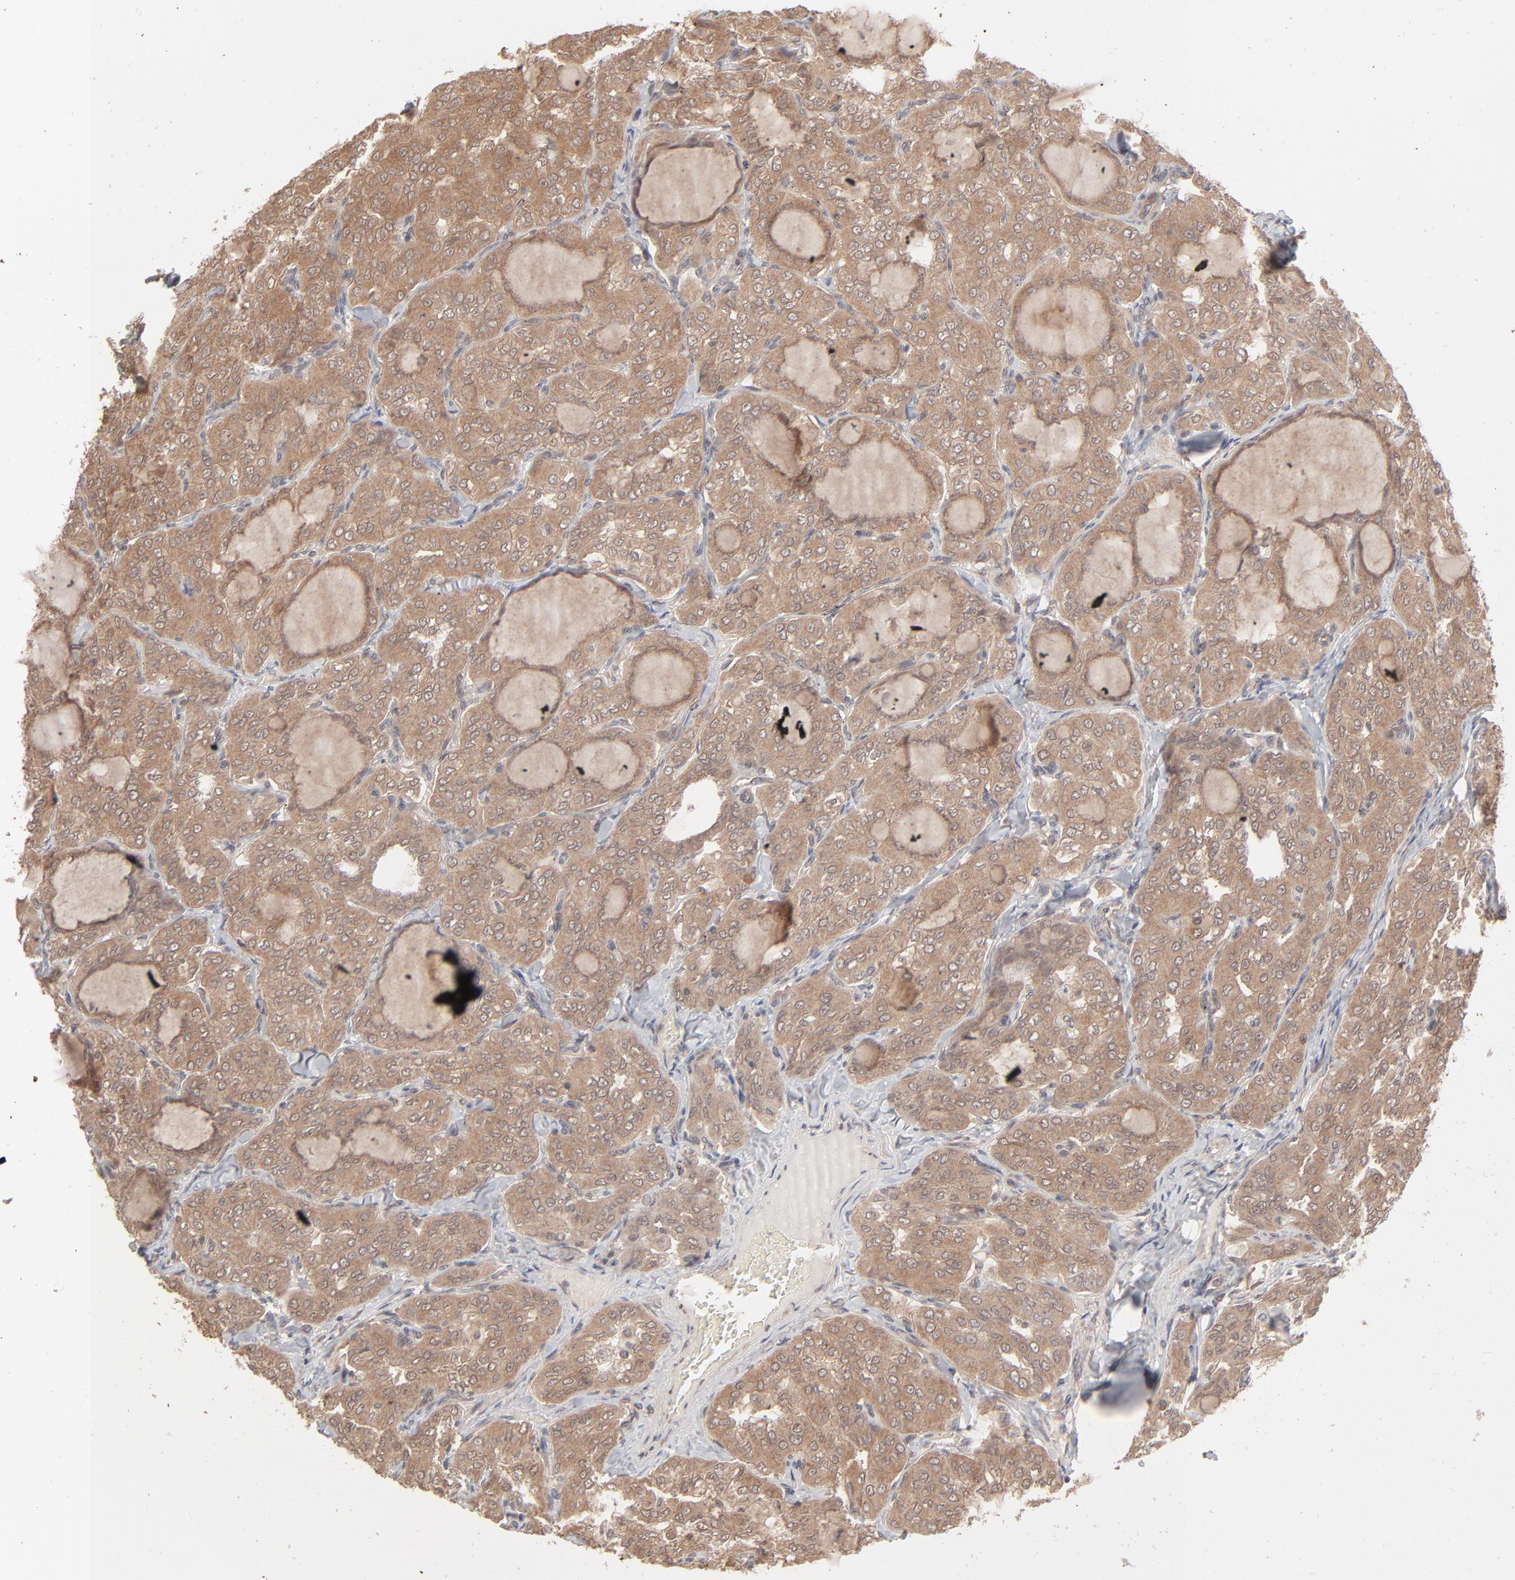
{"staining": {"intensity": "moderate", "quantity": ">75%", "location": "cytoplasmic/membranous"}, "tissue": "thyroid cancer", "cell_type": "Tumor cells", "image_type": "cancer", "snomed": [{"axis": "morphology", "description": "Papillary adenocarcinoma, NOS"}, {"axis": "topography", "description": "Thyroid gland"}], "caption": "The immunohistochemical stain shows moderate cytoplasmic/membranous expression in tumor cells of thyroid cancer tissue.", "gene": "SCFD1", "patient": {"sex": "male", "age": 20}}